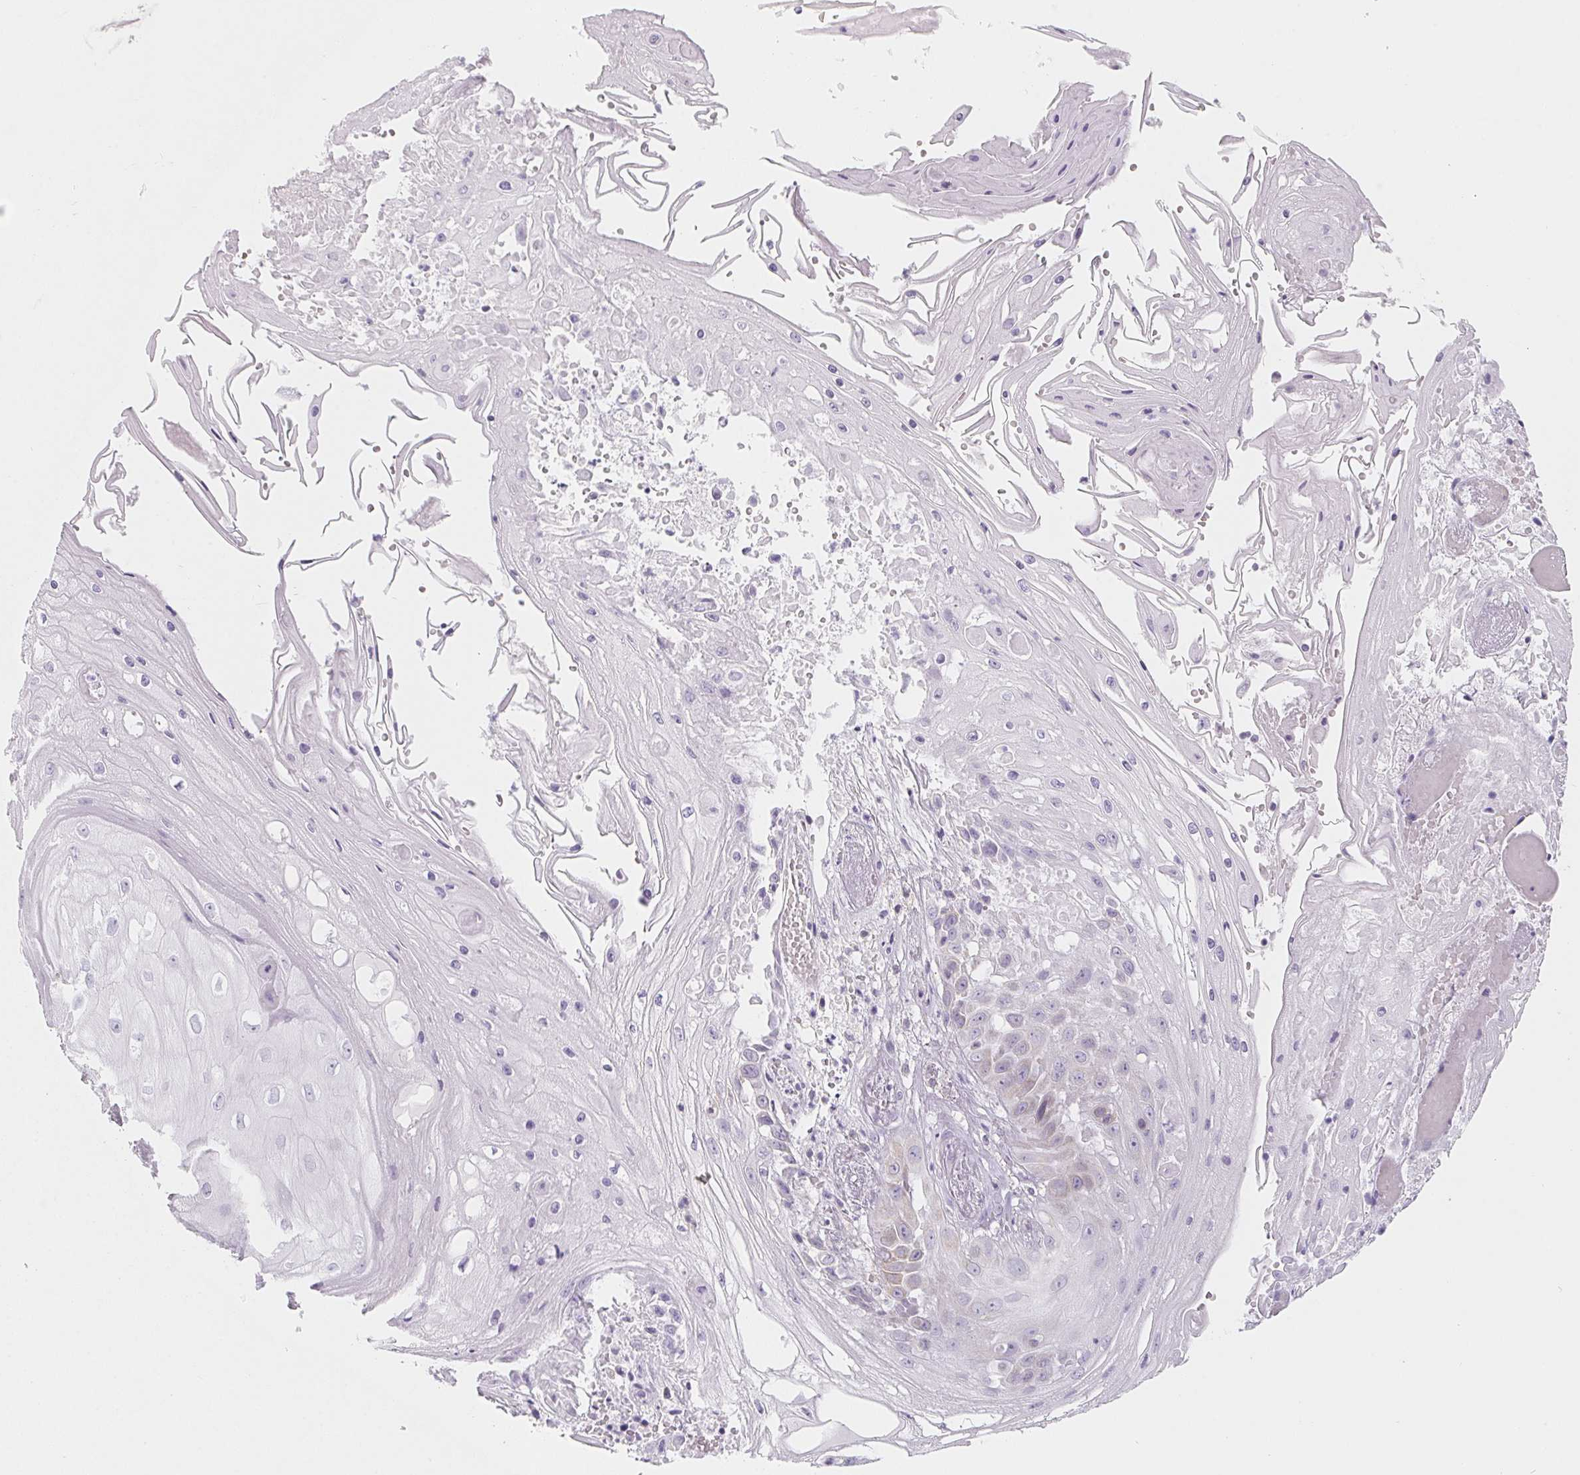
{"staining": {"intensity": "negative", "quantity": "none", "location": "none"}, "tissue": "skin cancer", "cell_type": "Tumor cells", "image_type": "cancer", "snomed": [{"axis": "morphology", "description": "Squamous cell carcinoma, NOS"}, {"axis": "topography", "description": "Skin"}], "caption": "An image of human skin cancer is negative for staining in tumor cells.", "gene": "SOAT1", "patient": {"sex": "male", "age": 70}}